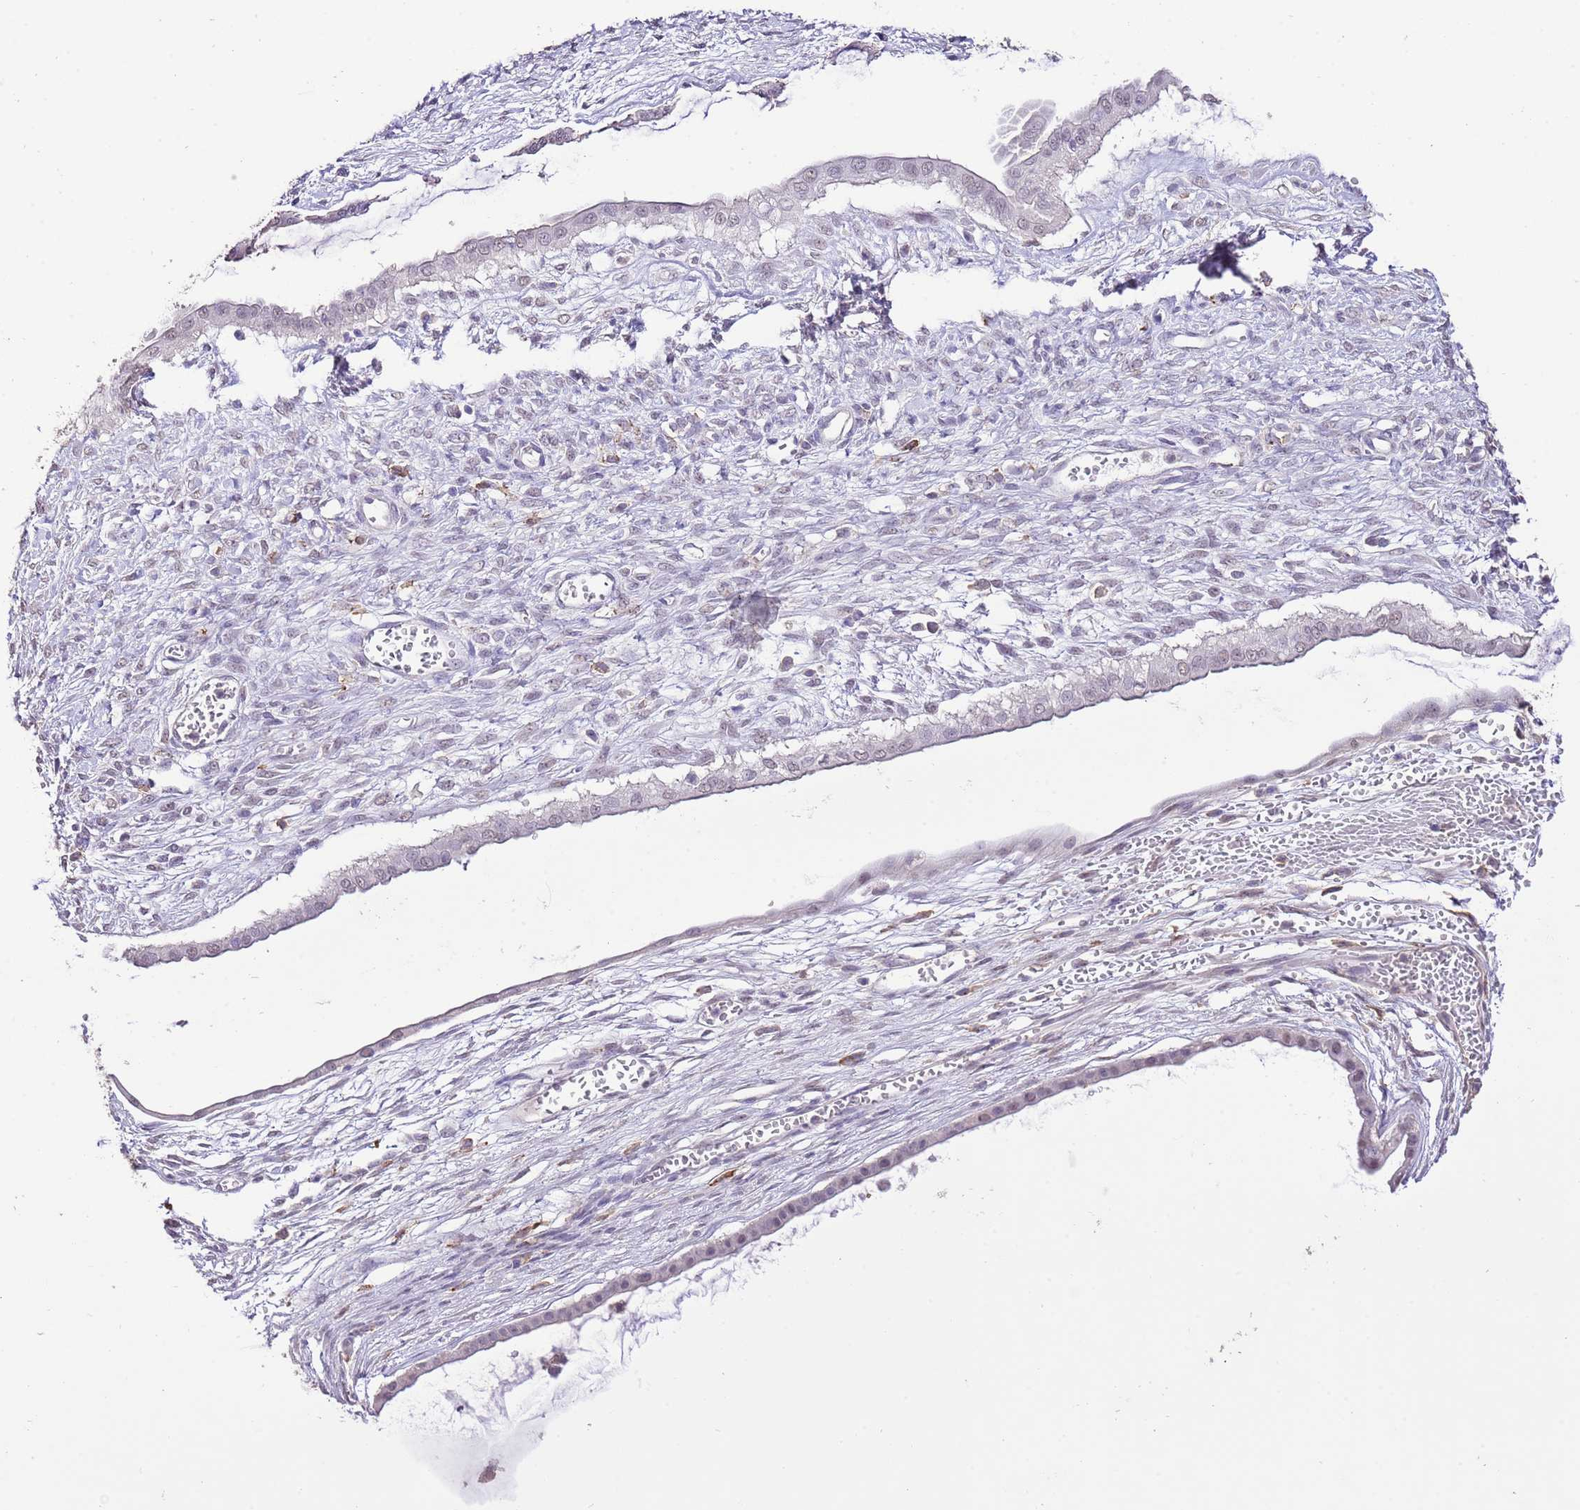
{"staining": {"intensity": "weak", "quantity": "<25%", "location": "nuclear"}, "tissue": "ovarian cancer", "cell_type": "Tumor cells", "image_type": "cancer", "snomed": [{"axis": "morphology", "description": "Cystadenocarcinoma, mucinous, NOS"}, {"axis": "topography", "description": "Ovary"}], "caption": "The histopathology image reveals no staining of tumor cells in ovarian cancer.", "gene": "IZUMO4", "patient": {"sex": "female", "age": 73}}